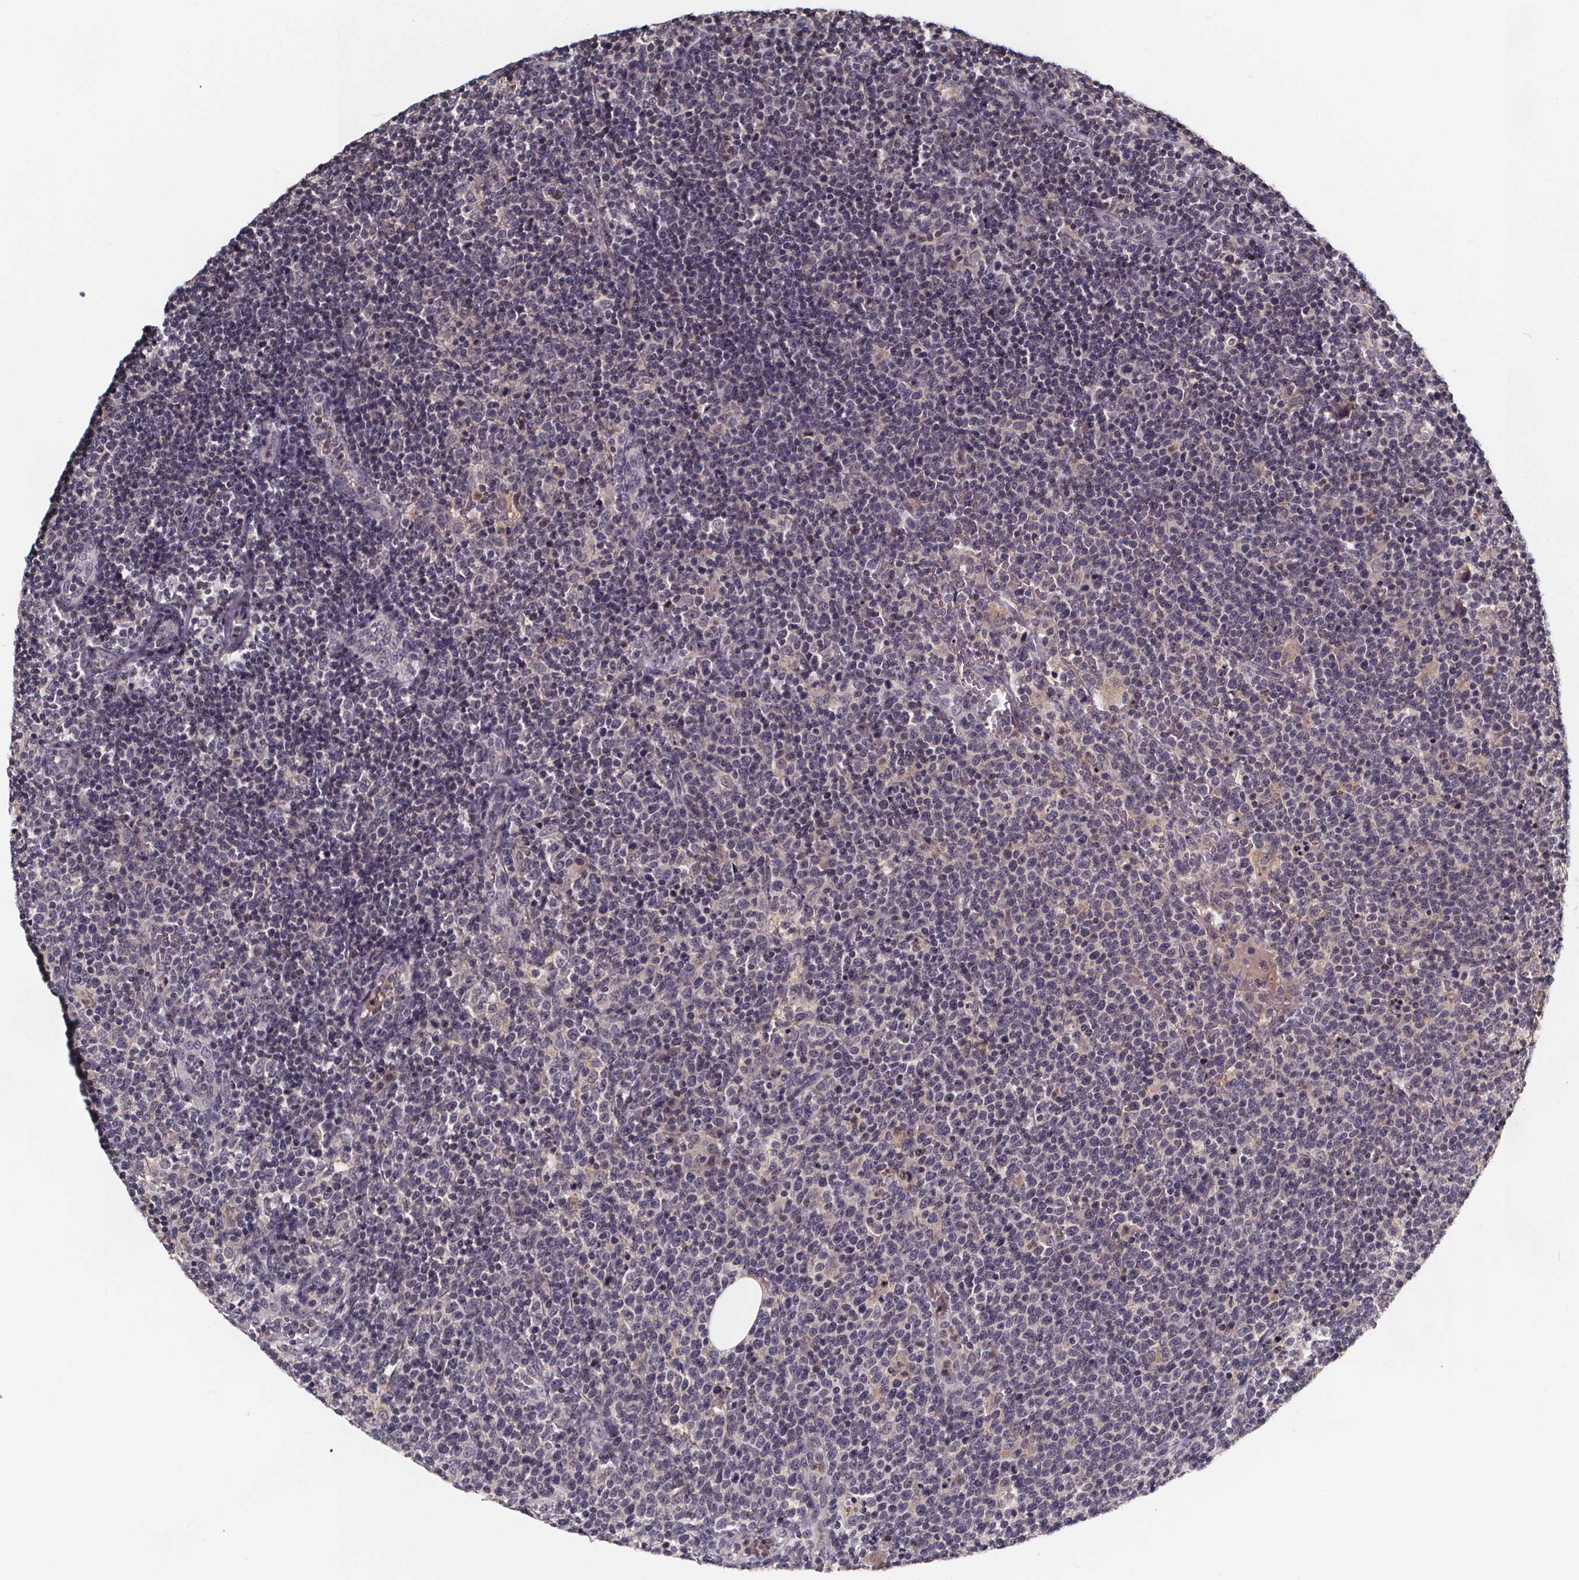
{"staining": {"intensity": "negative", "quantity": "none", "location": "none"}, "tissue": "lymphoma", "cell_type": "Tumor cells", "image_type": "cancer", "snomed": [{"axis": "morphology", "description": "Malignant lymphoma, non-Hodgkin's type, High grade"}, {"axis": "topography", "description": "Lymph node"}], "caption": "Human lymphoma stained for a protein using immunohistochemistry shows no positivity in tumor cells.", "gene": "SMIM1", "patient": {"sex": "male", "age": 61}}